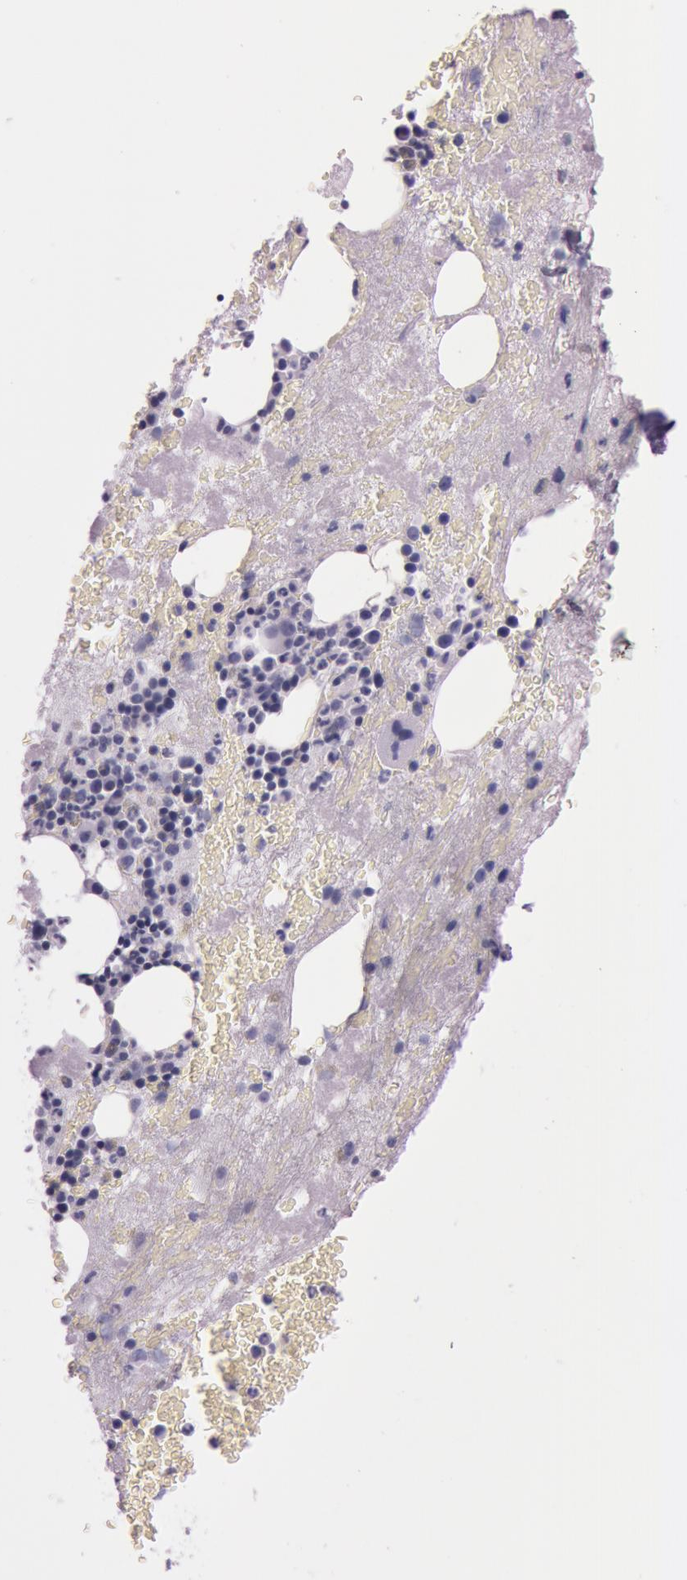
{"staining": {"intensity": "negative", "quantity": "none", "location": "none"}, "tissue": "bone marrow", "cell_type": "Hematopoietic cells", "image_type": "normal", "snomed": [{"axis": "morphology", "description": "Normal tissue, NOS"}, {"axis": "topography", "description": "Bone marrow"}], "caption": "A micrograph of bone marrow stained for a protein demonstrates no brown staining in hematopoietic cells. (Brightfield microscopy of DAB (3,3'-diaminobenzidine) immunohistochemistry at high magnification).", "gene": "FOLH1", "patient": {"sex": "male", "age": 76}}